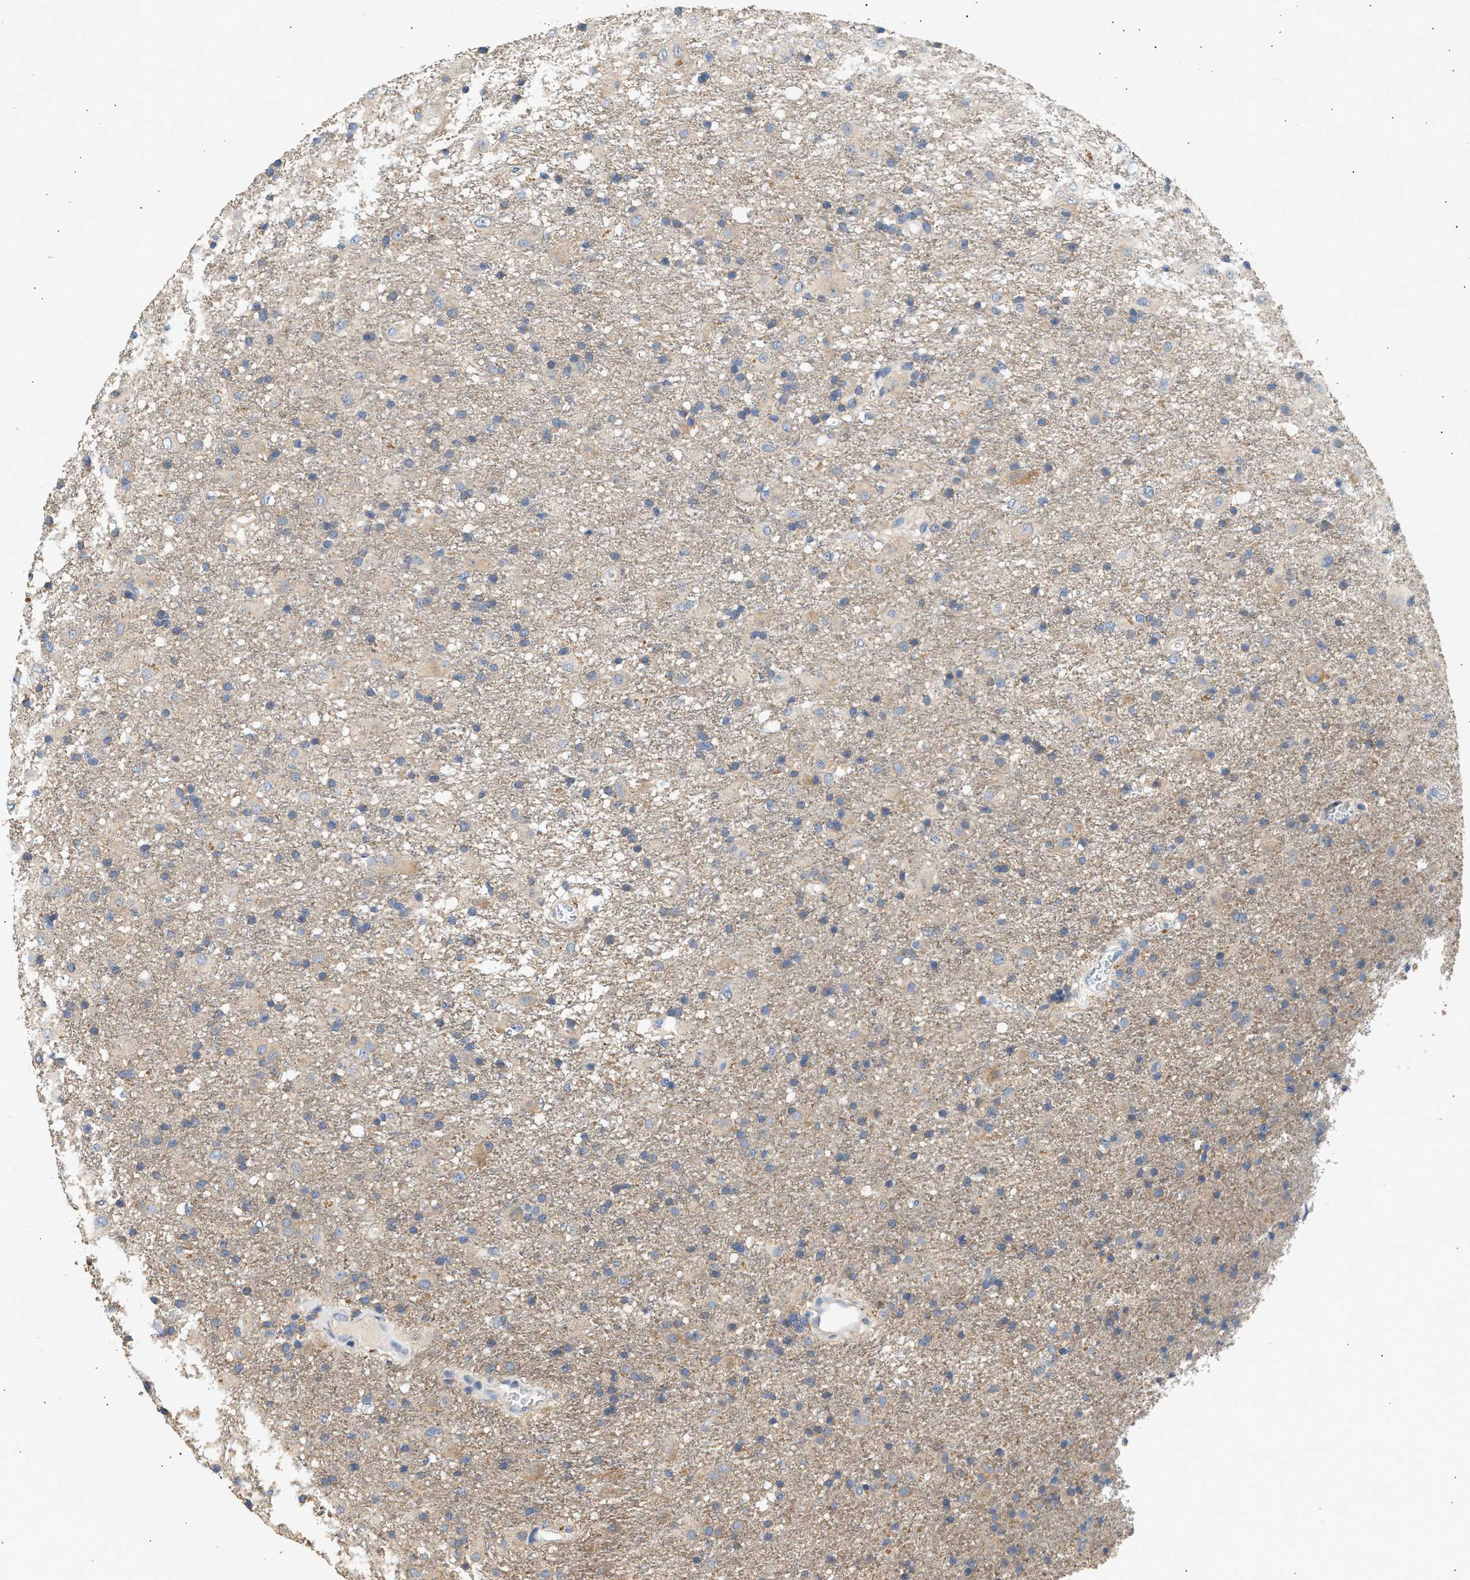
{"staining": {"intensity": "weak", "quantity": "<25%", "location": "cytoplasmic/membranous"}, "tissue": "glioma", "cell_type": "Tumor cells", "image_type": "cancer", "snomed": [{"axis": "morphology", "description": "Glioma, malignant, Low grade"}, {"axis": "topography", "description": "Brain"}], "caption": "Glioma stained for a protein using immunohistochemistry demonstrates no expression tumor cells.", "gene": "WDR31", "patient": {"sex": "male", "age": 65}}